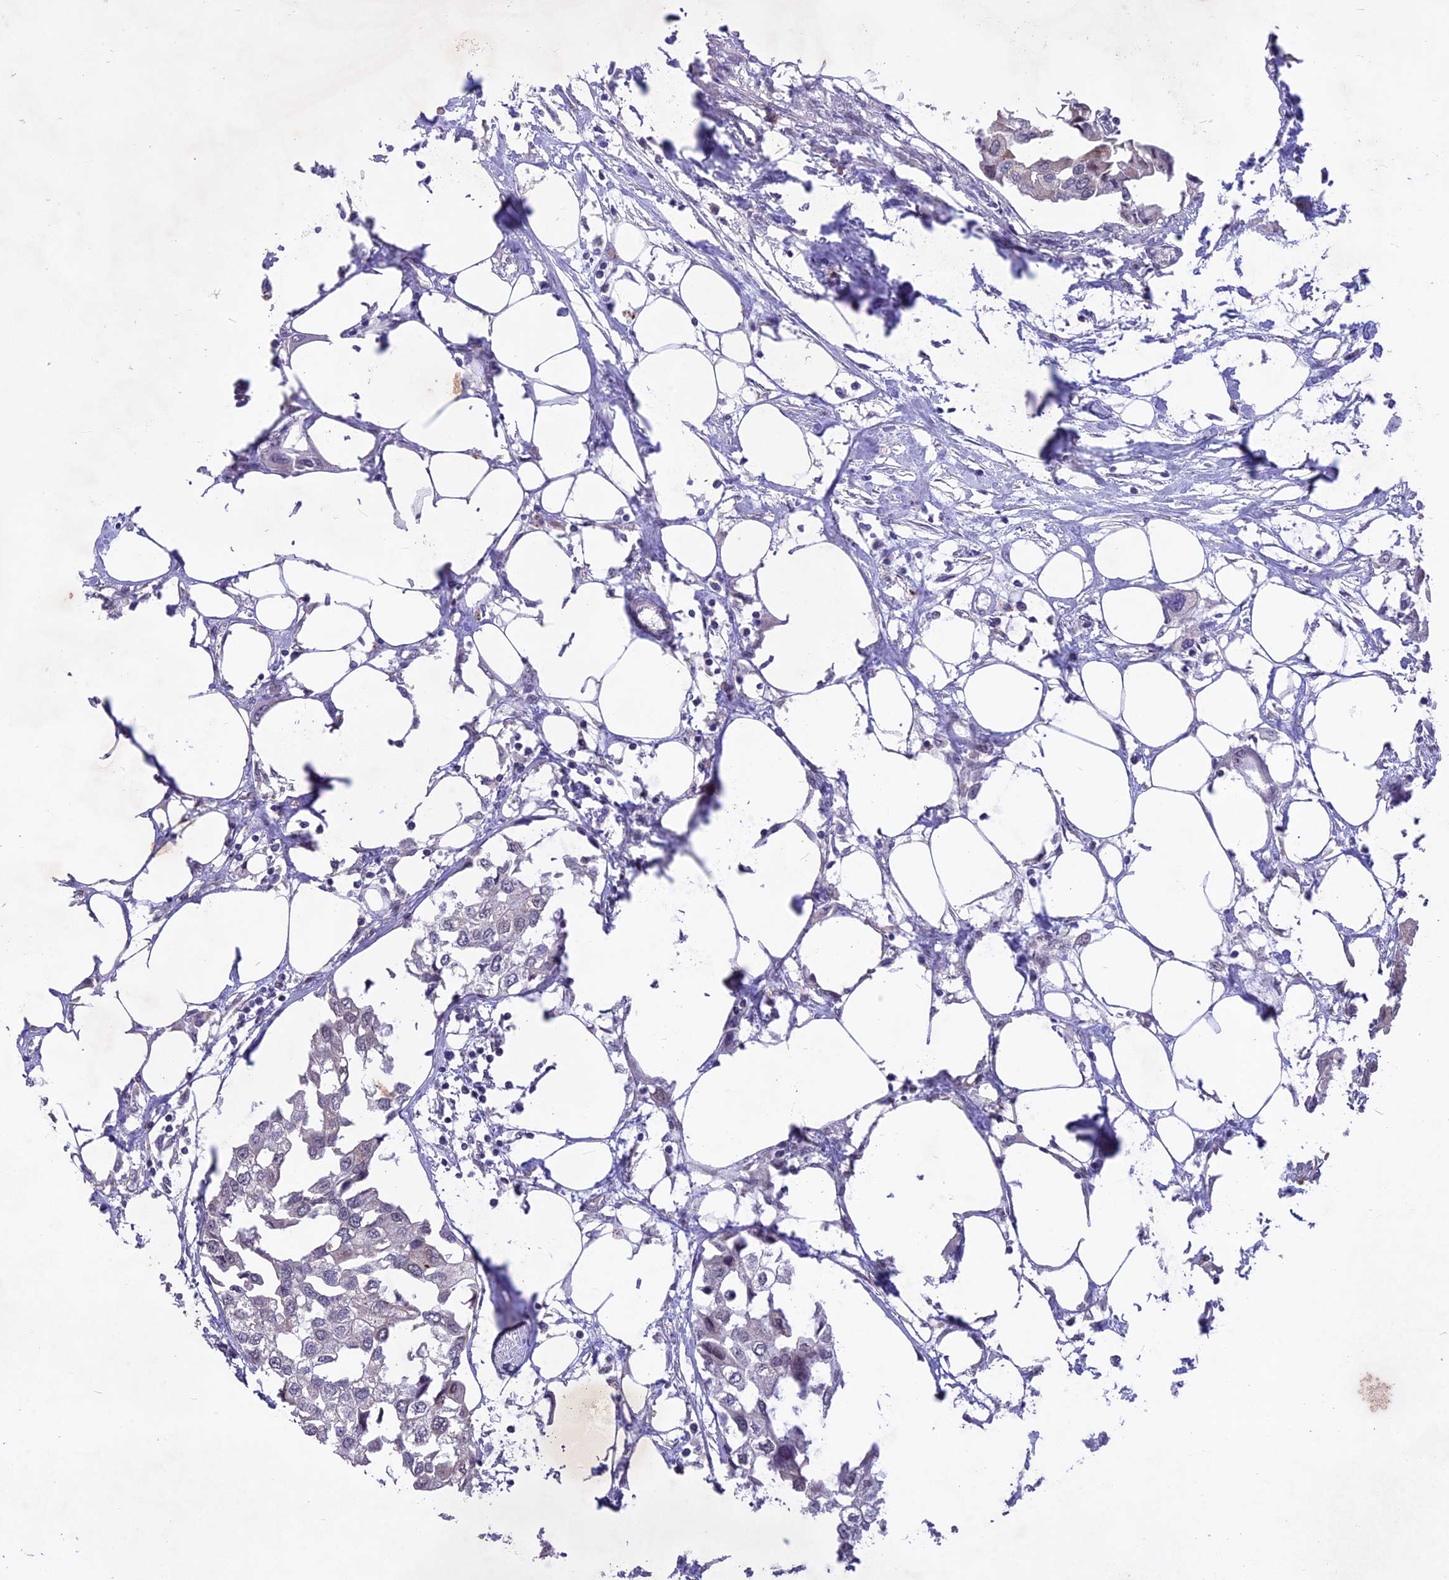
{"staining": {"intensity": "negative", "quantity": "none", "location": "none"}, "tissue": "urothelial cancer", "cell_type": "Tumor cells", "image_type": "cancer", "snomed": [{"axis": "morphology", "description": "Urothelial carcinoma, High grade"}, {"axis": "topography", "description": "Urinary bladder"}], "caption": "A micrograph of urothelial cancer stained for a protein demonstrates no brown staining in tumor cells. (DAB (3,3'-diaminobenzidine) immunohistochemistry with hematoxylin counter stain).", "gene": "DIS3", "patient": {"sex": "male", "age": 64}}